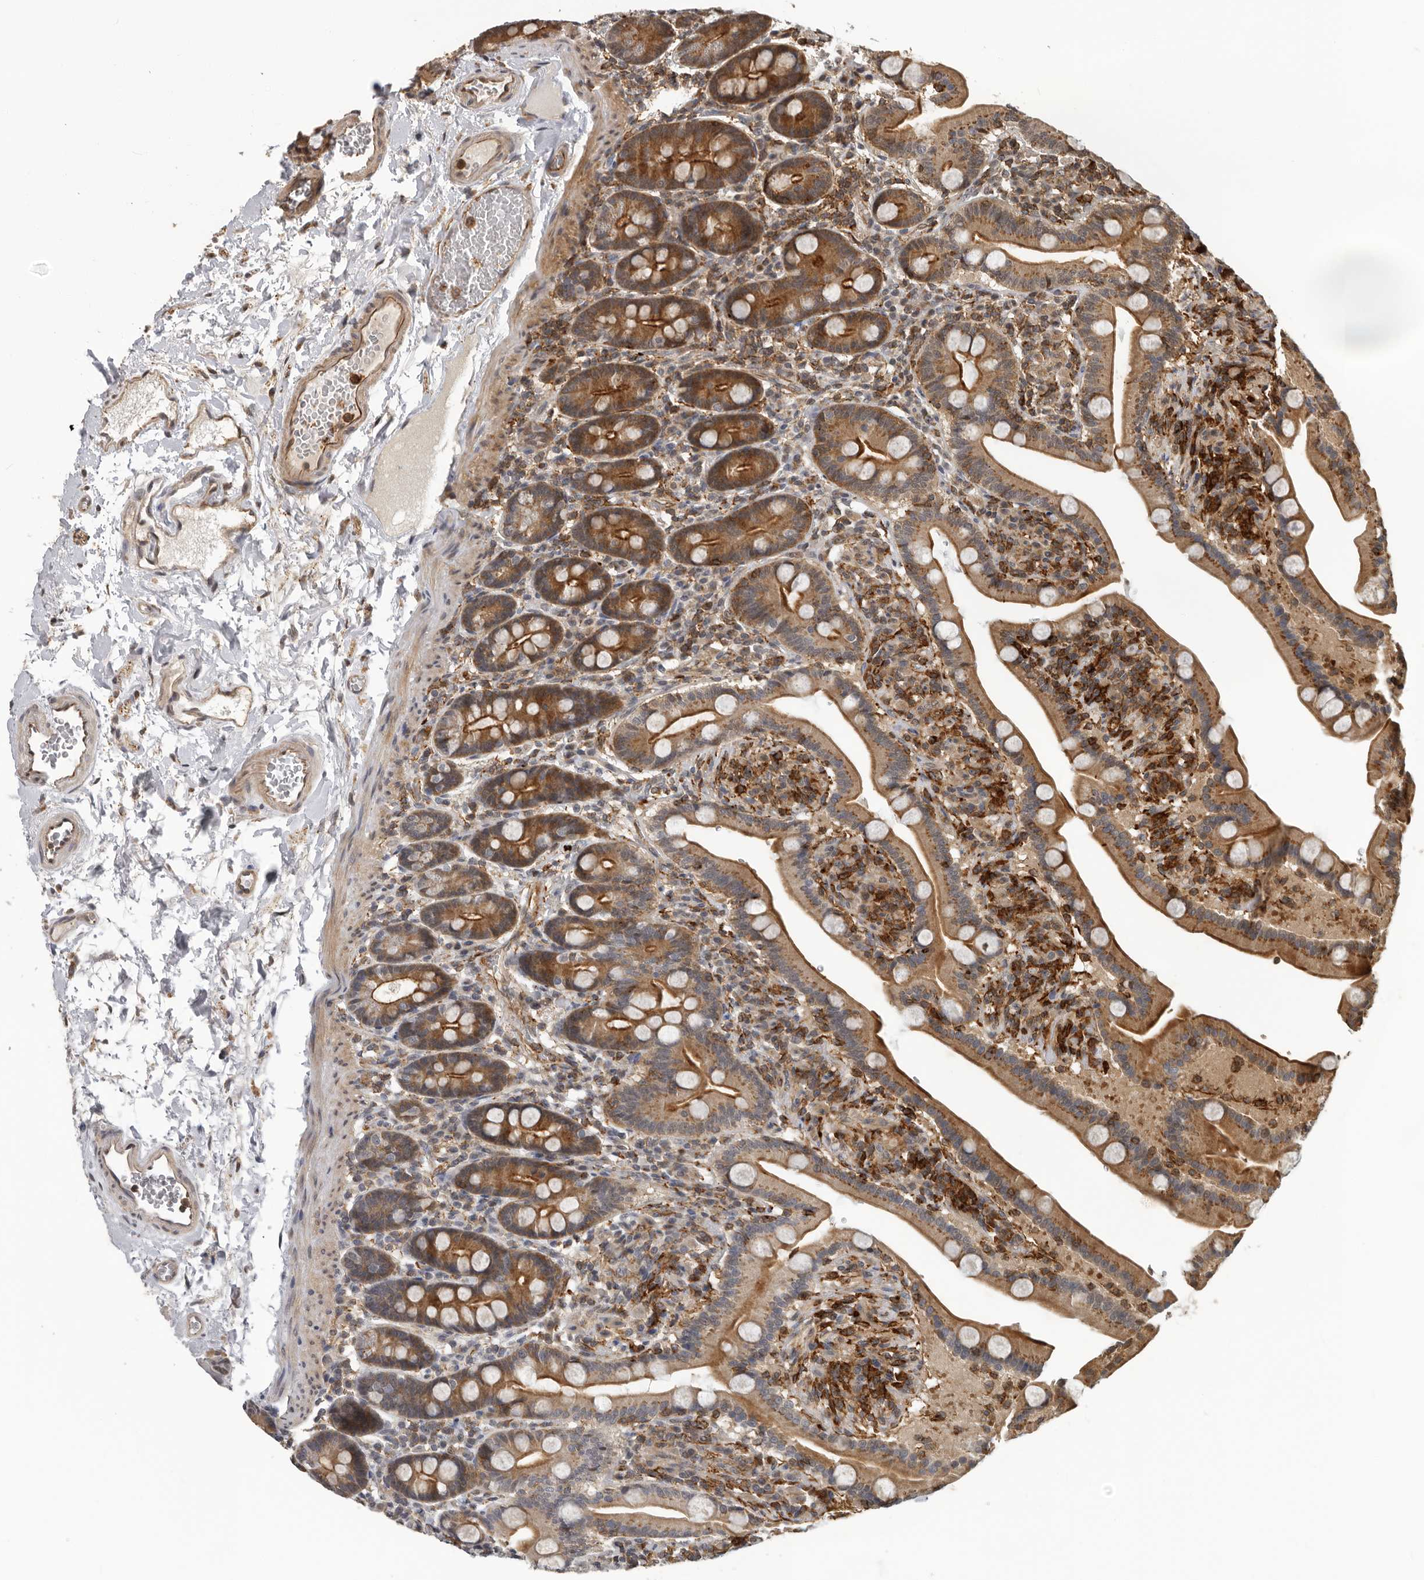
{"staining": {"intensity": "strong", "quantity": ">75%", "location": "cytoplasmic/membranous"}, "tissue": "duodenum", "cell_type": "Glandular cells", "image_type": "normal", "snomed": [{"axis": "morphology", "description": "Normal tissue, NOS"}, {"axis": "topography", "description": "Duodenum"}], "caption": "This histopathology image displays normal duodenum stained with immunohistochemistry (IHC) to label a protein in brown. The cytoplasmic/membranous of glandular cells show strong positivity for the protein. Nuclei are counter-stained blue.", "gene": "RNF157", "patient": {"sex": "male", "age": 54}}